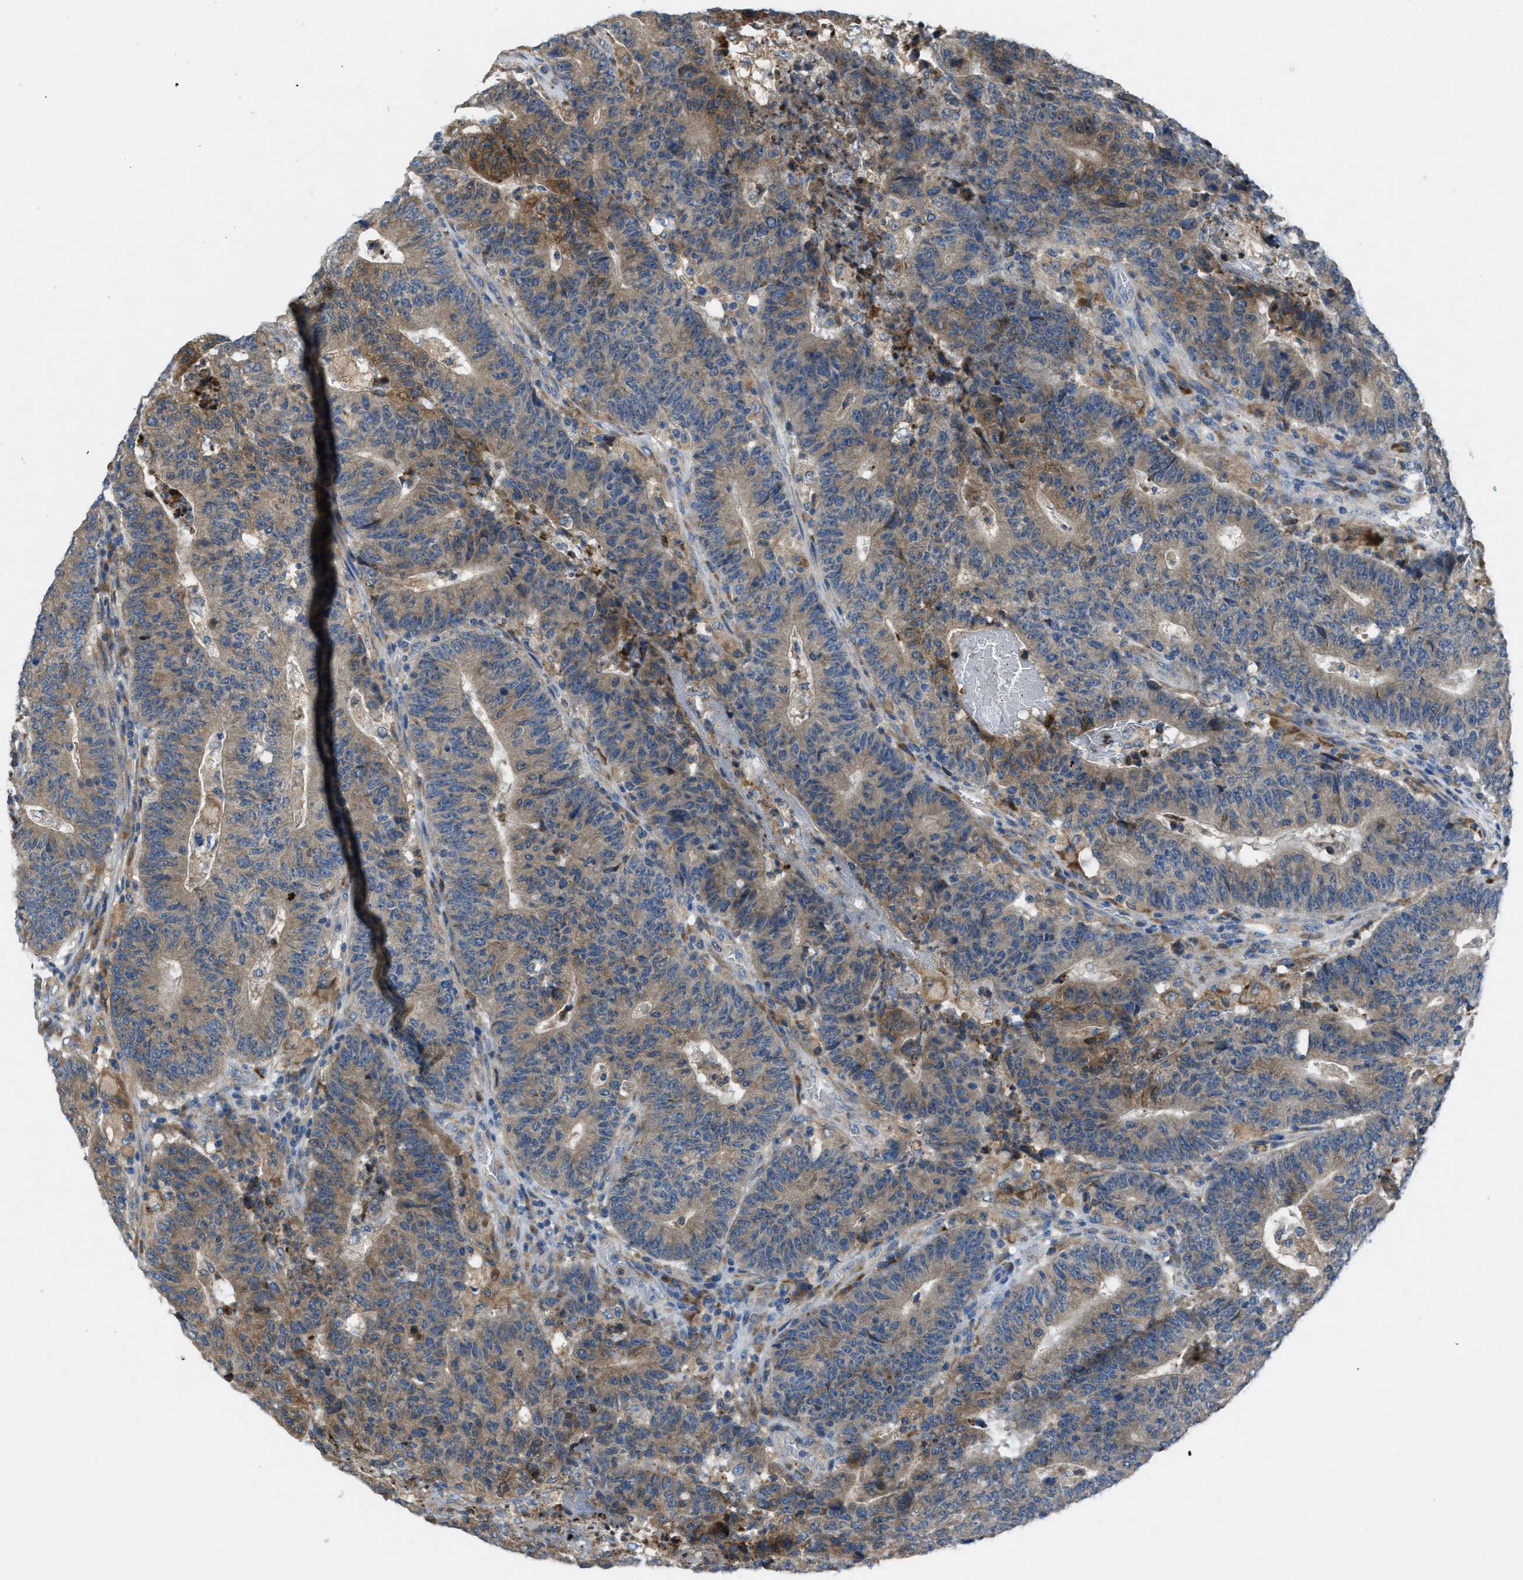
{"staining": {"intensity": "moderate", "quantity": ">75%", "location": "cytoplasmic/membranous"}, "tissue": "colorectal cancer", "cell_type": "Tumor cells", "image_type": "cancer", "snomed": [{"axis": "morphology", "description": "Normal tissue, NOS"}, {"axis": "morphology", "description": "Adenocarcinoma, NOS"}, {"axis": "topography", "description": "Colon"}], "caption": "A brown stain shows moderate cytoplasmic/membranous staining of a protein in colorectal adenocarcinoma tumor cells. The staining was performed using DAB (3,3'-diaminobenzidine), with brown indicating positive protein expression. Nuclei are stained blue with hematoxylin.", "gene": "MAP3K20", "patient": {"sex": "female", "age": 75}}